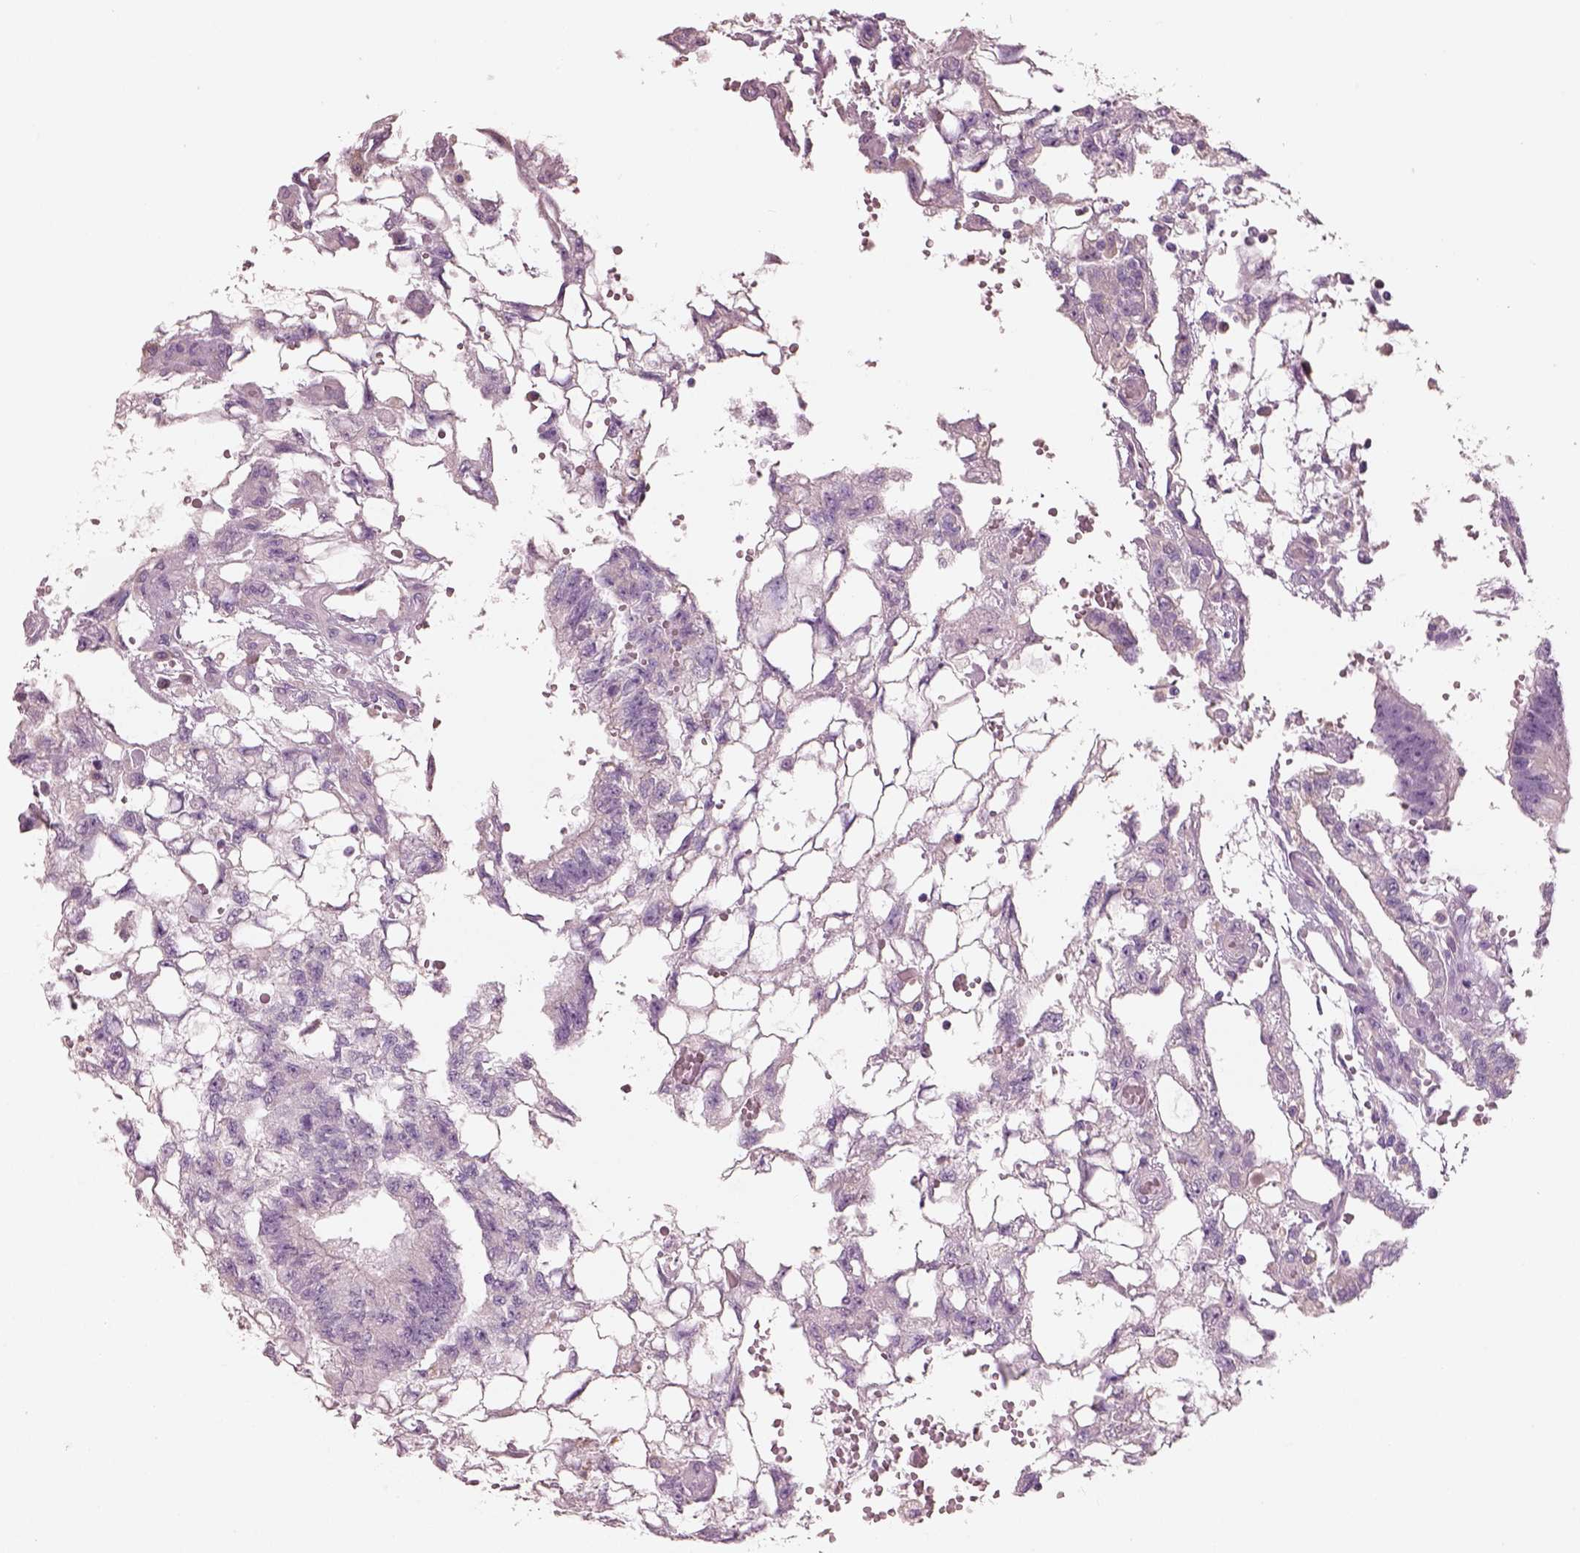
{"staining": {"intensity": "negative", "quantity": "none", "location": "none"}, "tissue": "testis cancer", "cell_type": "Tumor cells", "image_type": "cancer", "snomed": [{"axis": "morphology", "description": "Carcinoma, Embryonal, NOS"}, {"axis": "topography", "description": "Testis"}], "caption": "DAB immunohistochemical staining of human testis cancer (embryonal carcinoma) exhibits no significant positivity in tumor cells. (Immunohistochemistry, brightfield microscopy, high magnification).", "gene": "PNOC", "patient": {"sex": "male", "age": 32}}